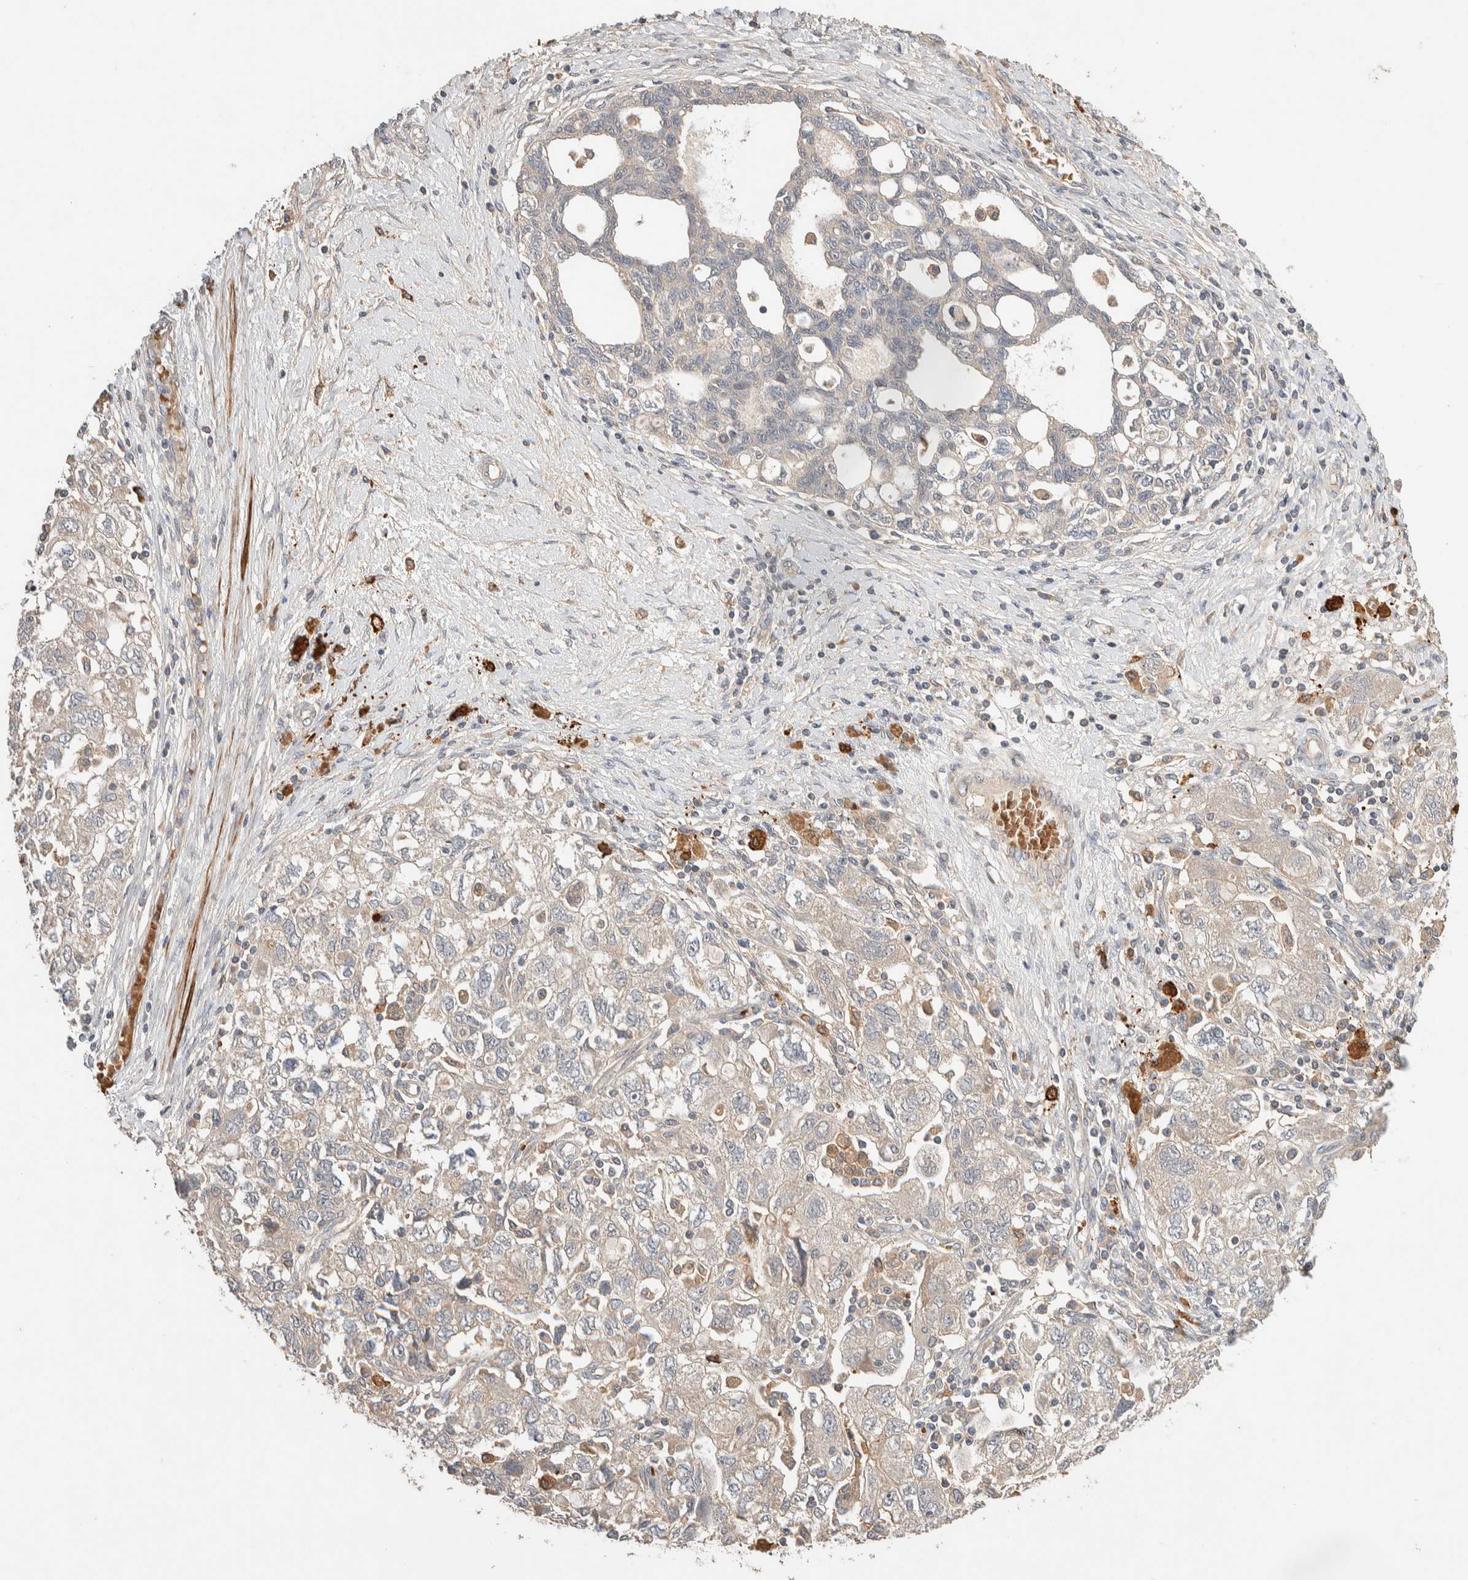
{"staining": {"intensity": "negative", "quantity": "none", "location": "none"}, "tissue": "ovarian cancer", "cell_type": "Tumor cells", "image_type": "cancer", "snomed": [{"axis": "morphology", "description": "Carcinoma, NOS"}, {"axis": "morphology", "description": "Cystadenocarcinoma, serous, NOS"}, {"axis": "topography", "description": "Ovary"}], "caption": "This is an immunohistochemistry photomicrograph of human ovarian cancer (serous cystadenocarcinoma). There is no staining in tumor cells.", "gene": "WDR91", "patient": {"sex": "female", "age": 69}}